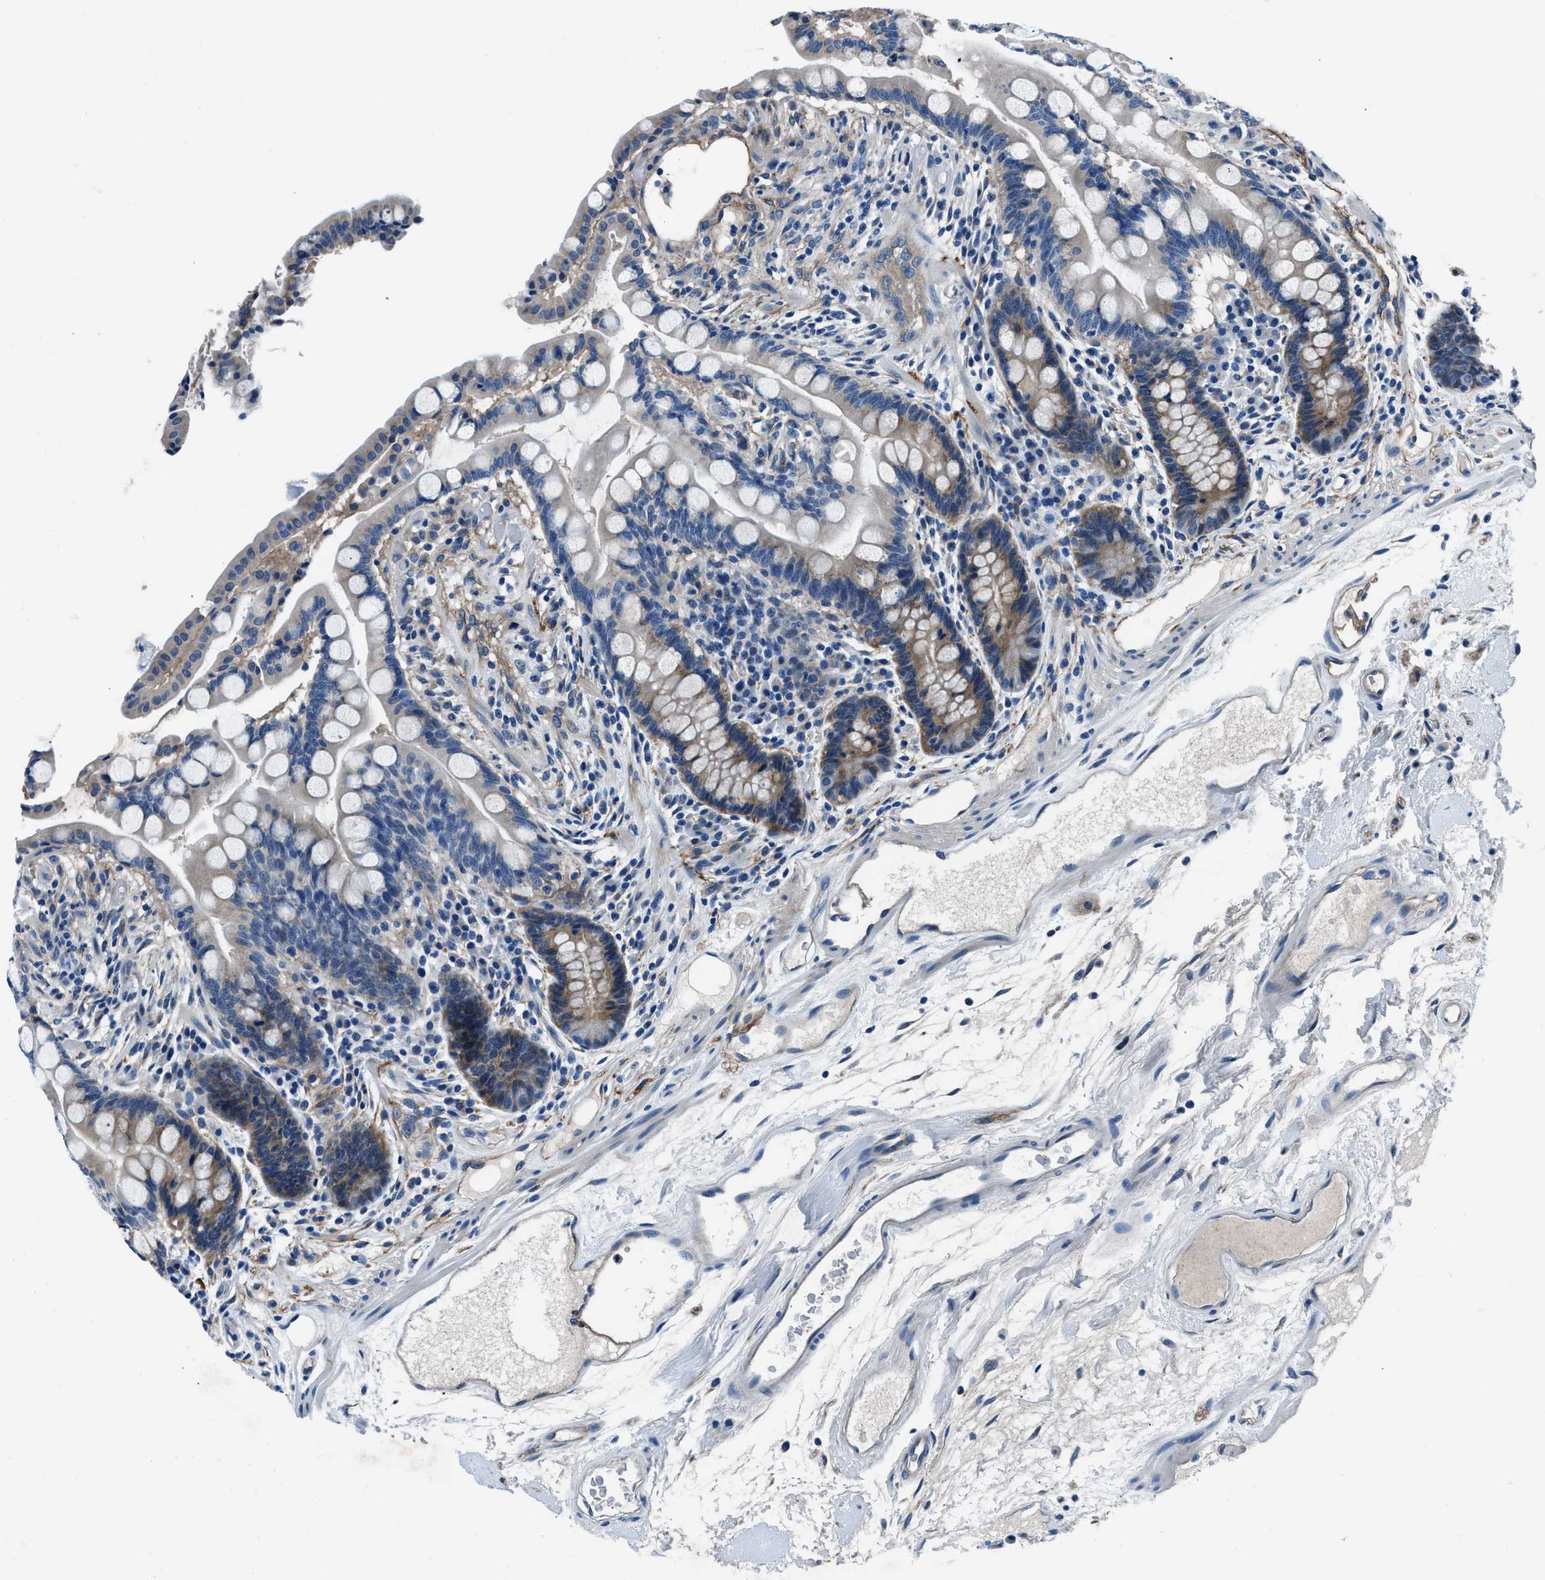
{"staining": {"intensity": "negative", "quantity": "none", "location": "none"}, "tissue": "colon", "cell_type": "Endothelial cells", "image_type": "normal", "snomed": [{"axis": "morphology", "description": "Normal tissue, NOS"}, {"axis": "topography", "description": "Colon"}], "caption": "The photomicrograph exhibits no significant staining in endothelial cells of colon. Nuclei are stained in blue.", "gene": "PRTFDC1", "patient": {"sex": "male", "age": 73}}